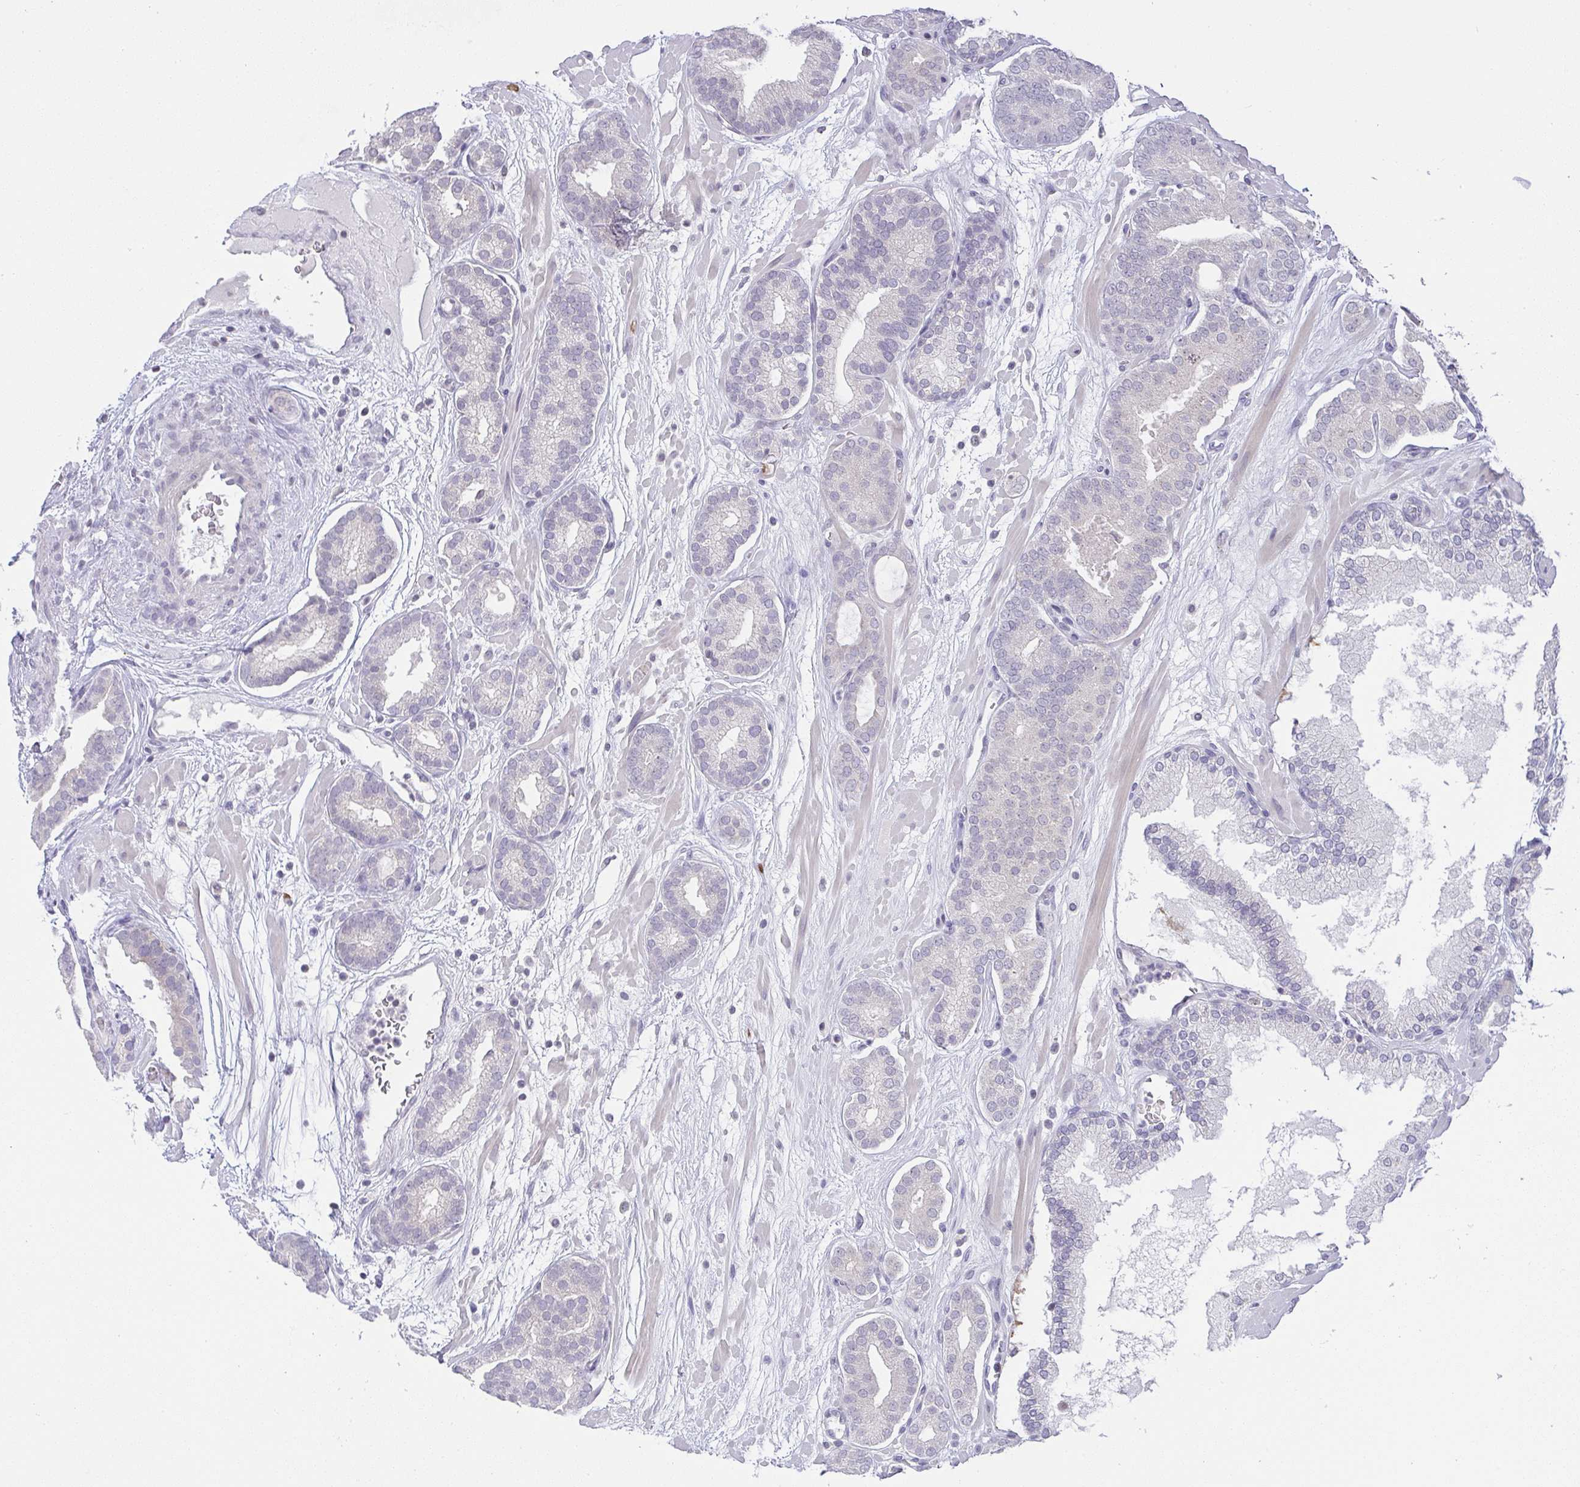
{"staining": {"intensity": "negative", "quantity": "none", "location": "none"}, "tissue": "prostate cancer", "cell_type": "Tumor cells", "image_type": "cancer", "snomed": [{"axis": "morphology", "description": "Adenocarcinoma, High grade"}, {"axis": "topography", "description": "Prostate"}], "caption": "Image shows no significant protein staining in tumor cells of prostate cancer.", "gene": "CACNA1S", "patient": {"sex": "male", "age": 66}}